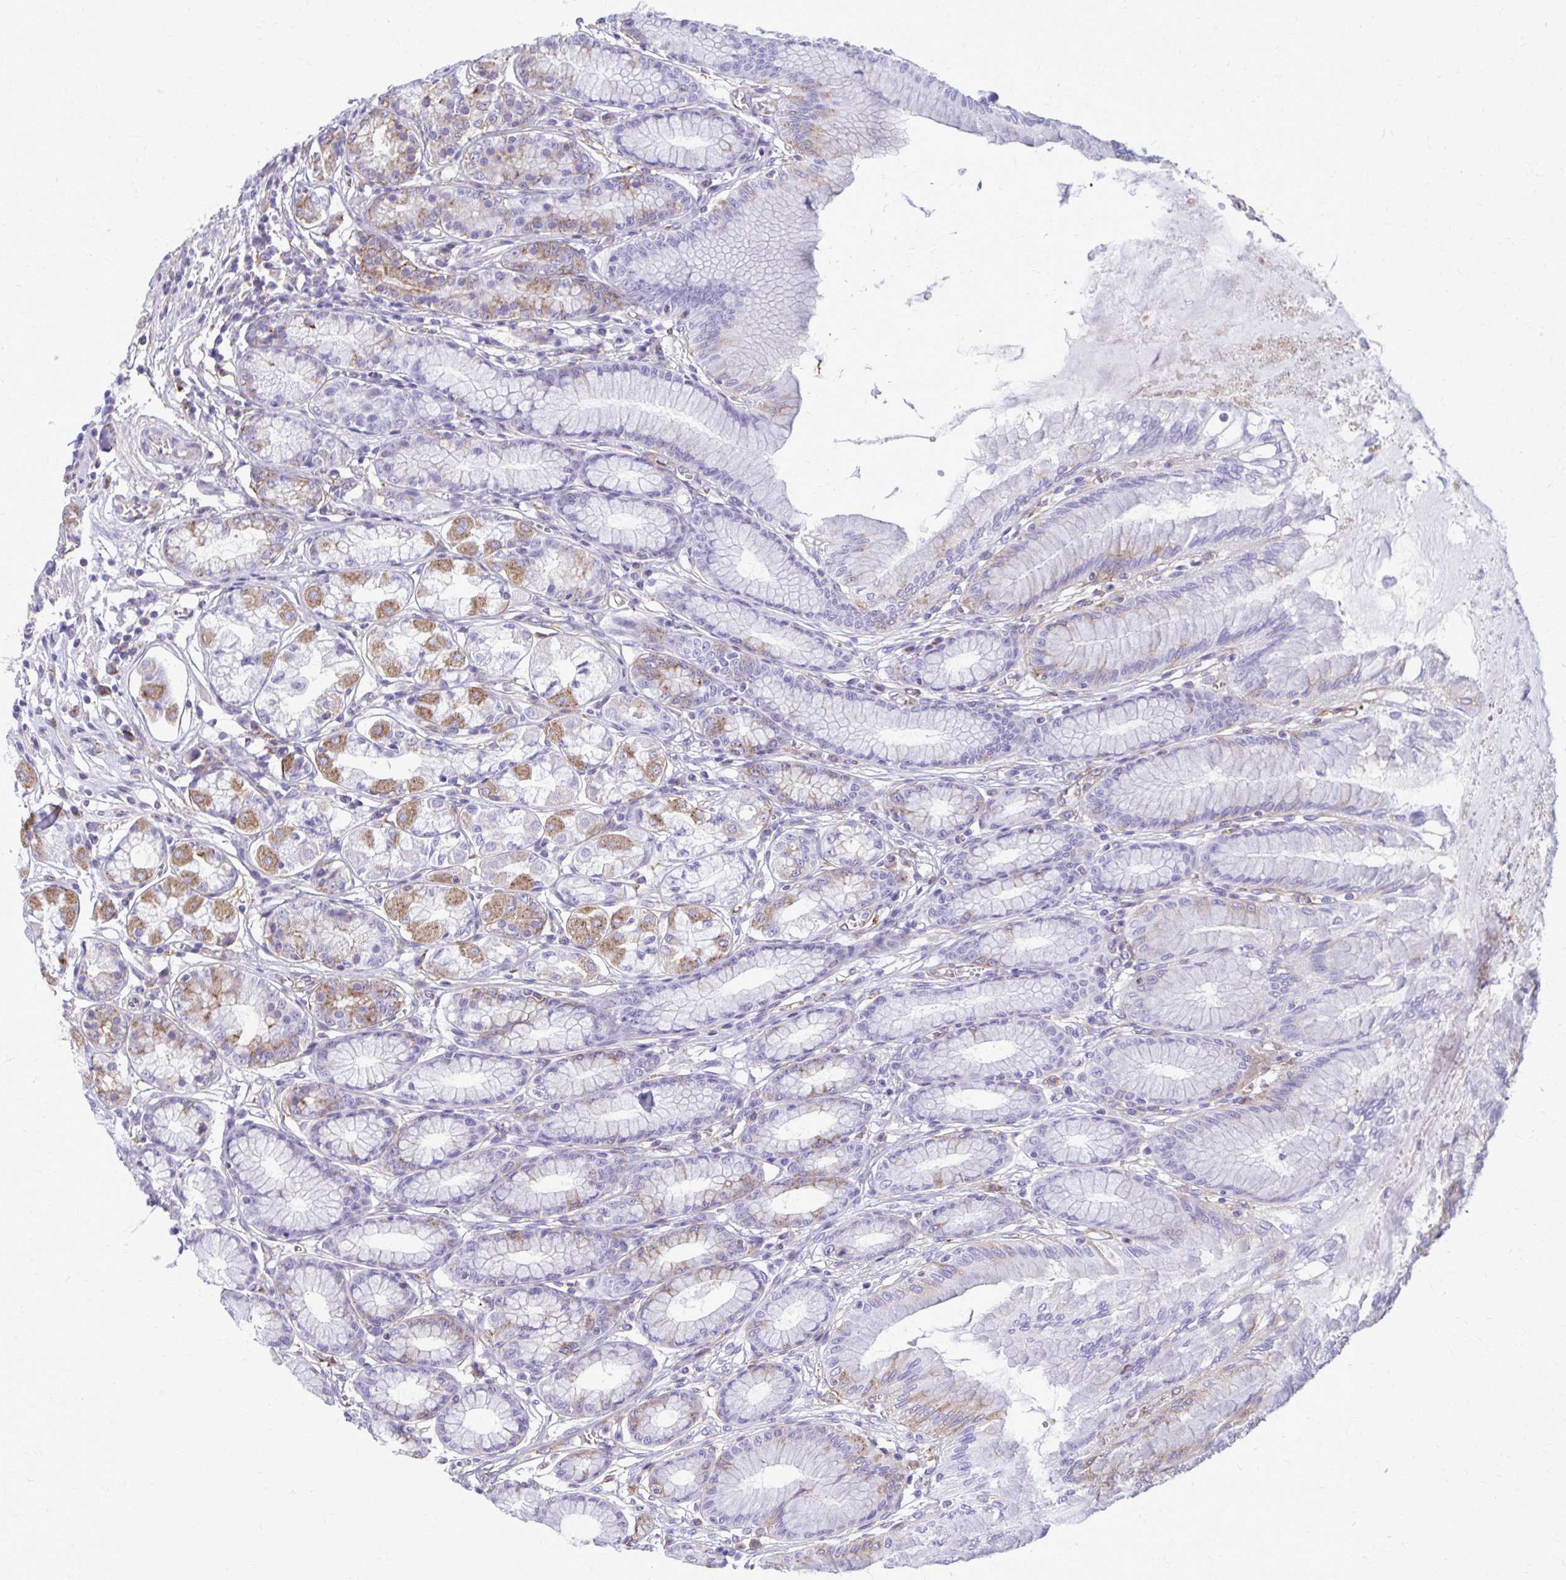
{"staining": {"intensity": "moderate", "quantity": "<25%", "location": "cytoplasmic/membranous"}, "tissue": "stomach", "cell_type": "Glandular cells", "image_type": "normal", "snomed": [{"axis": "morphology", "description": "Normal tissue, NOS"}, {"axis": "topography", "description": "Stomach"}, {"axis": "topography", "description": "Stomach, lower"}], "caption": "Approximately <25% of glandular cells in benign human stomach display moderate cytoplasmic/membranous protein staining as visualized by brown immunohistochemical staining.", "gene": "CLTA", "patient": {"sex": "male", "age": 76}}